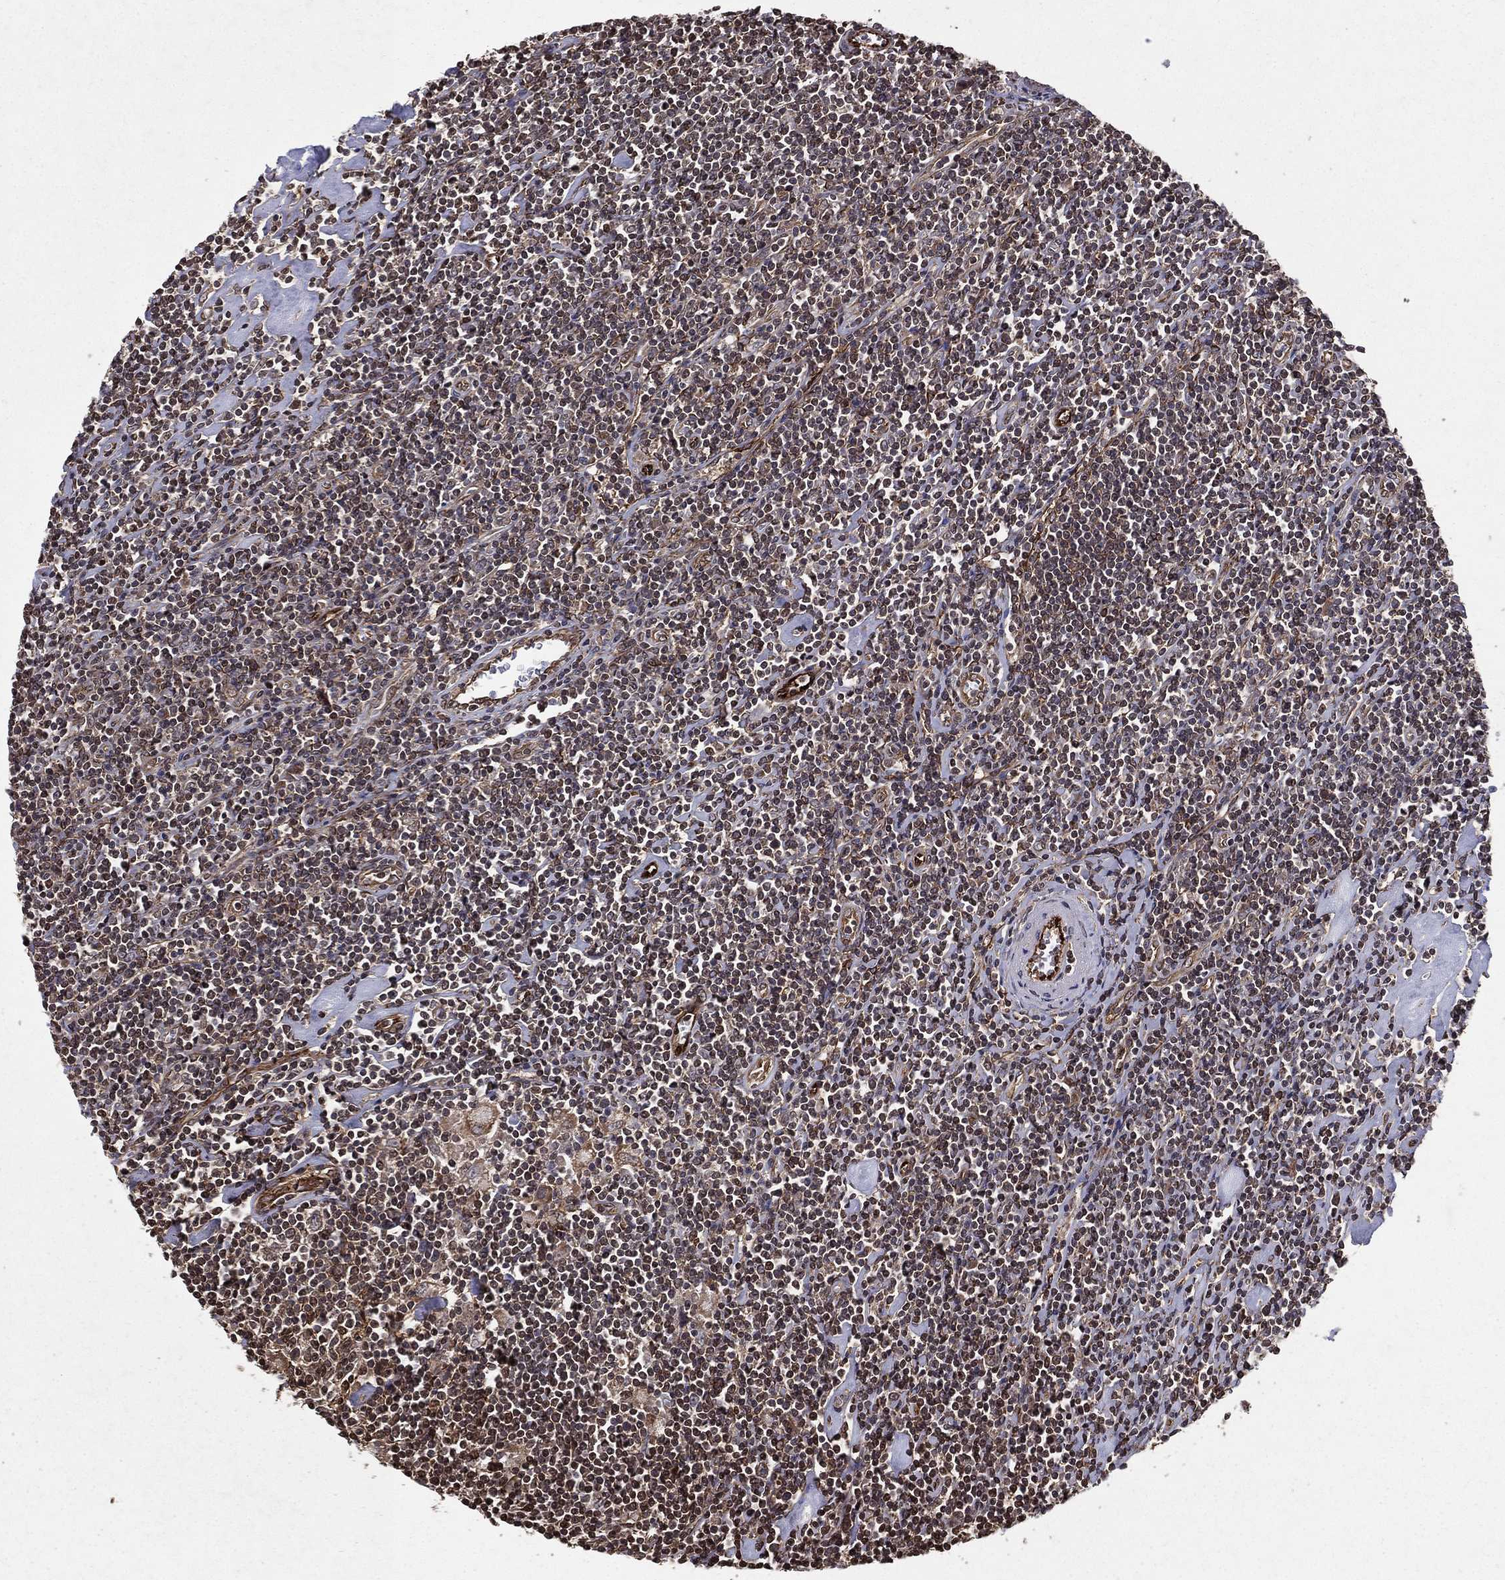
{"staining": {"intensity": "moderate", "quantity": "<25%", "location": "cytoplasmic/membranous"}, "tissue": "lymphoma", "cell_type": "Tumor cells", "image_type": "cancer", "snomed": [{"axis": "morphology", "description": "Hodgkin's disease, NOS"}, {"axis": "topography", "description": "Lymph node"}], "caption": "DAB (3,3'-diaminobenzidine) immunohistochemical staining of human Hodgkin's disease exhibits moderate cytoplasmic/membranous protein expression in about <25% of tumor cells. (Brightfield microscopy of DAB IHC at high magnification).", "gene": "CERS2", "patient": {"sex": "male", "age": 40}}